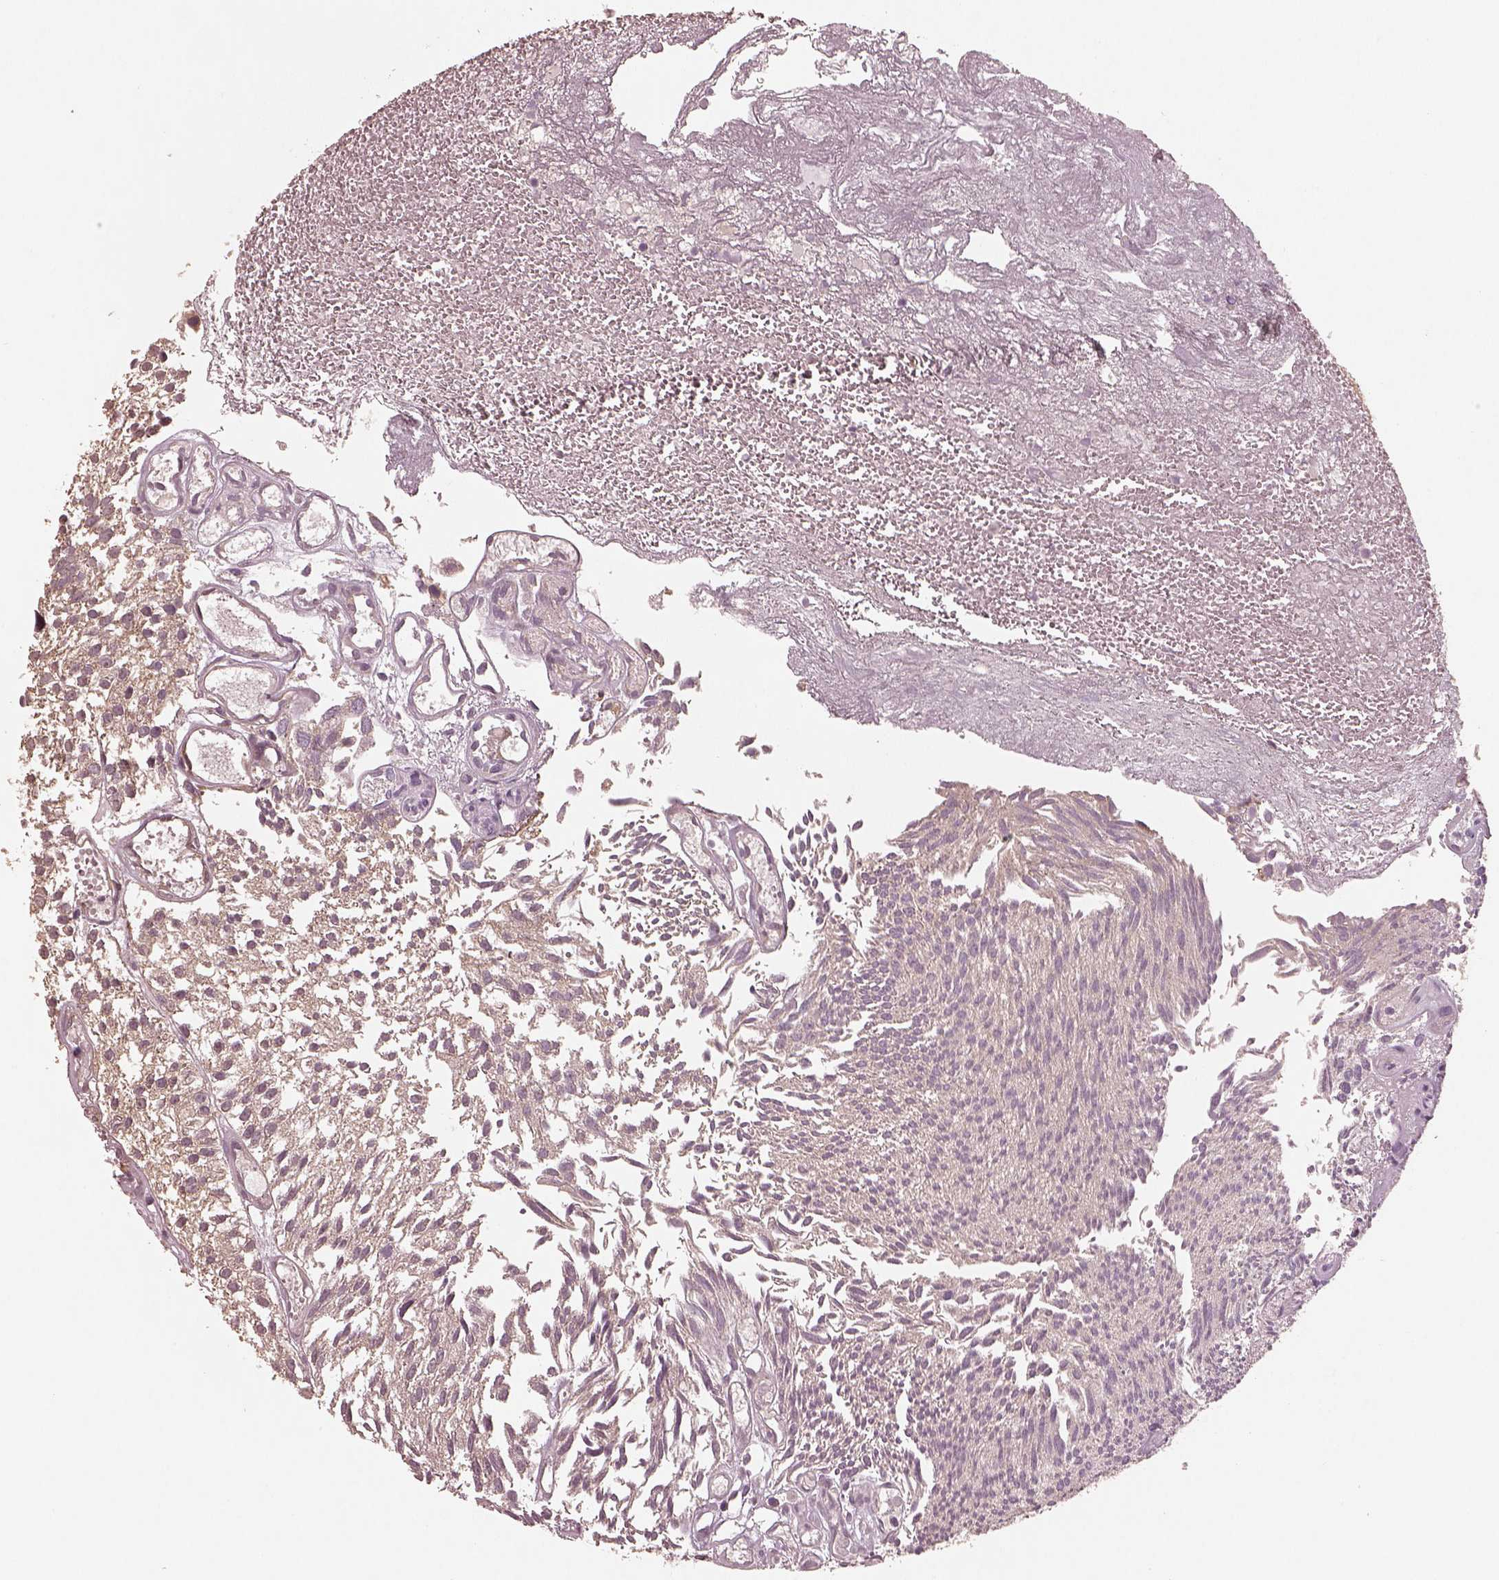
{"staining": {"intensity": "weak", "quantity": "25%-75%", "location": "cytoplasmic/membranous"}, "tissue": "urothelial cancer", "cell_type": "Tumor cells", "image_type": "cancer", "snomed": [{"axis": "morphology", "description": "Urothelial carcinoma, Low grade"}, {"axis": "topography", "description": "Urinary bladder"}], "caption": "Urothelial carcinoma (low-grade) stained with a protein marker exhibits weak staining in tumor cells.", "gene": "RPS5", "patient": {"sex": "male", "age": 79}}